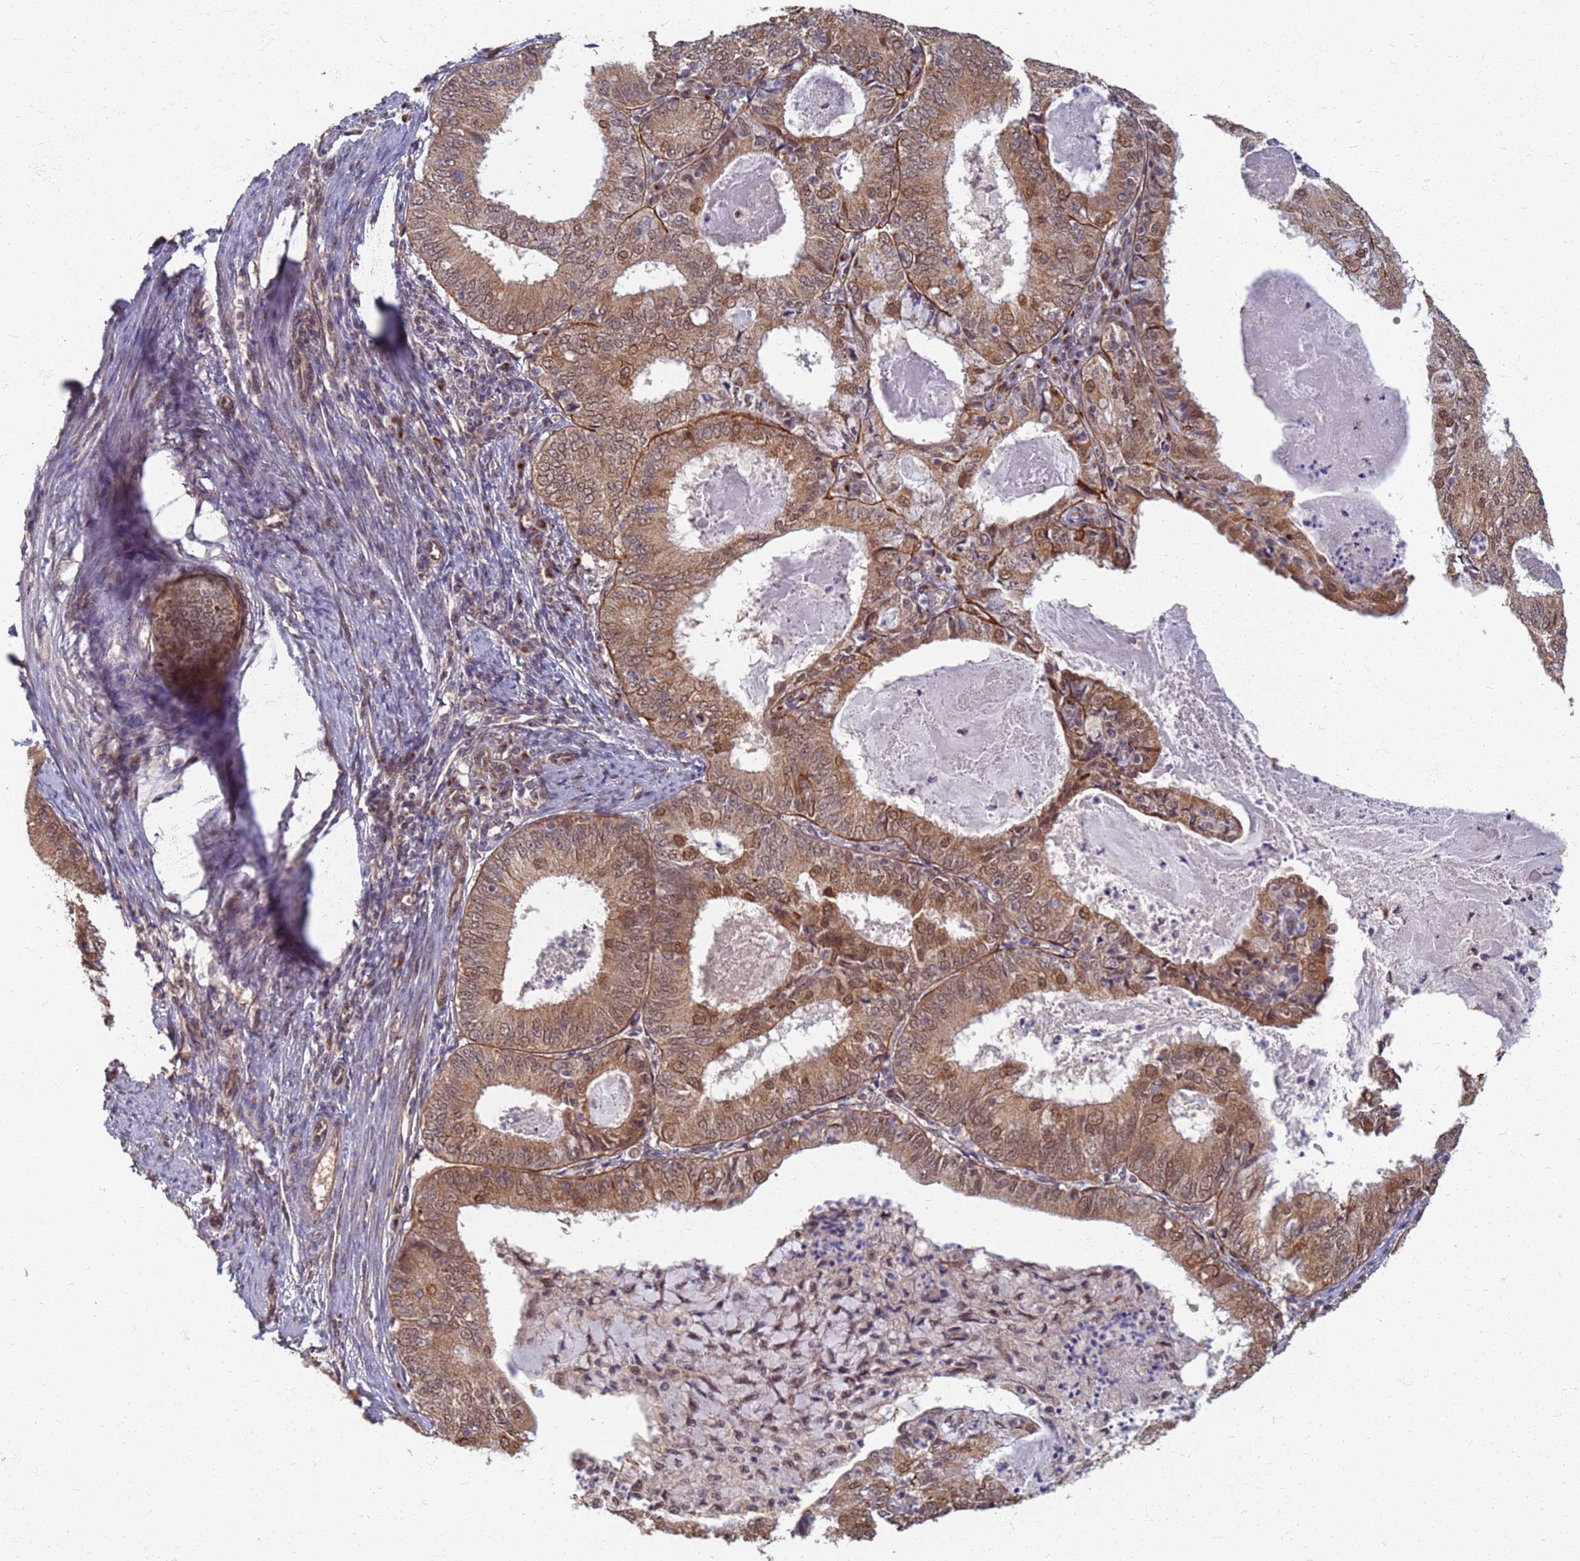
{"staining": {"intensity": "moderate", "quantity": ">75%", "location": "cytoplasmic/membranous,nuclear"}, "tissue": "endometrial cancer", "cell_type": "Tumor cells", "image_type": "cancer", "snomed": [{"axis": "morphology", "description": "Adenocarcinoma, NOS"}, {"axis": "topography", "description": "Endometrium"}], "caption": "Immunohistochemistry (DAB (3,3'-diaminobenzidine)) staining of endometrial adenocarcinoma reveals moderate cytoplasmic/membranous and nuclear protein staining in approximately >75% of tumor cells.", "gene": "ITGB4", "patient": {"sex": "female", "age": 57}}